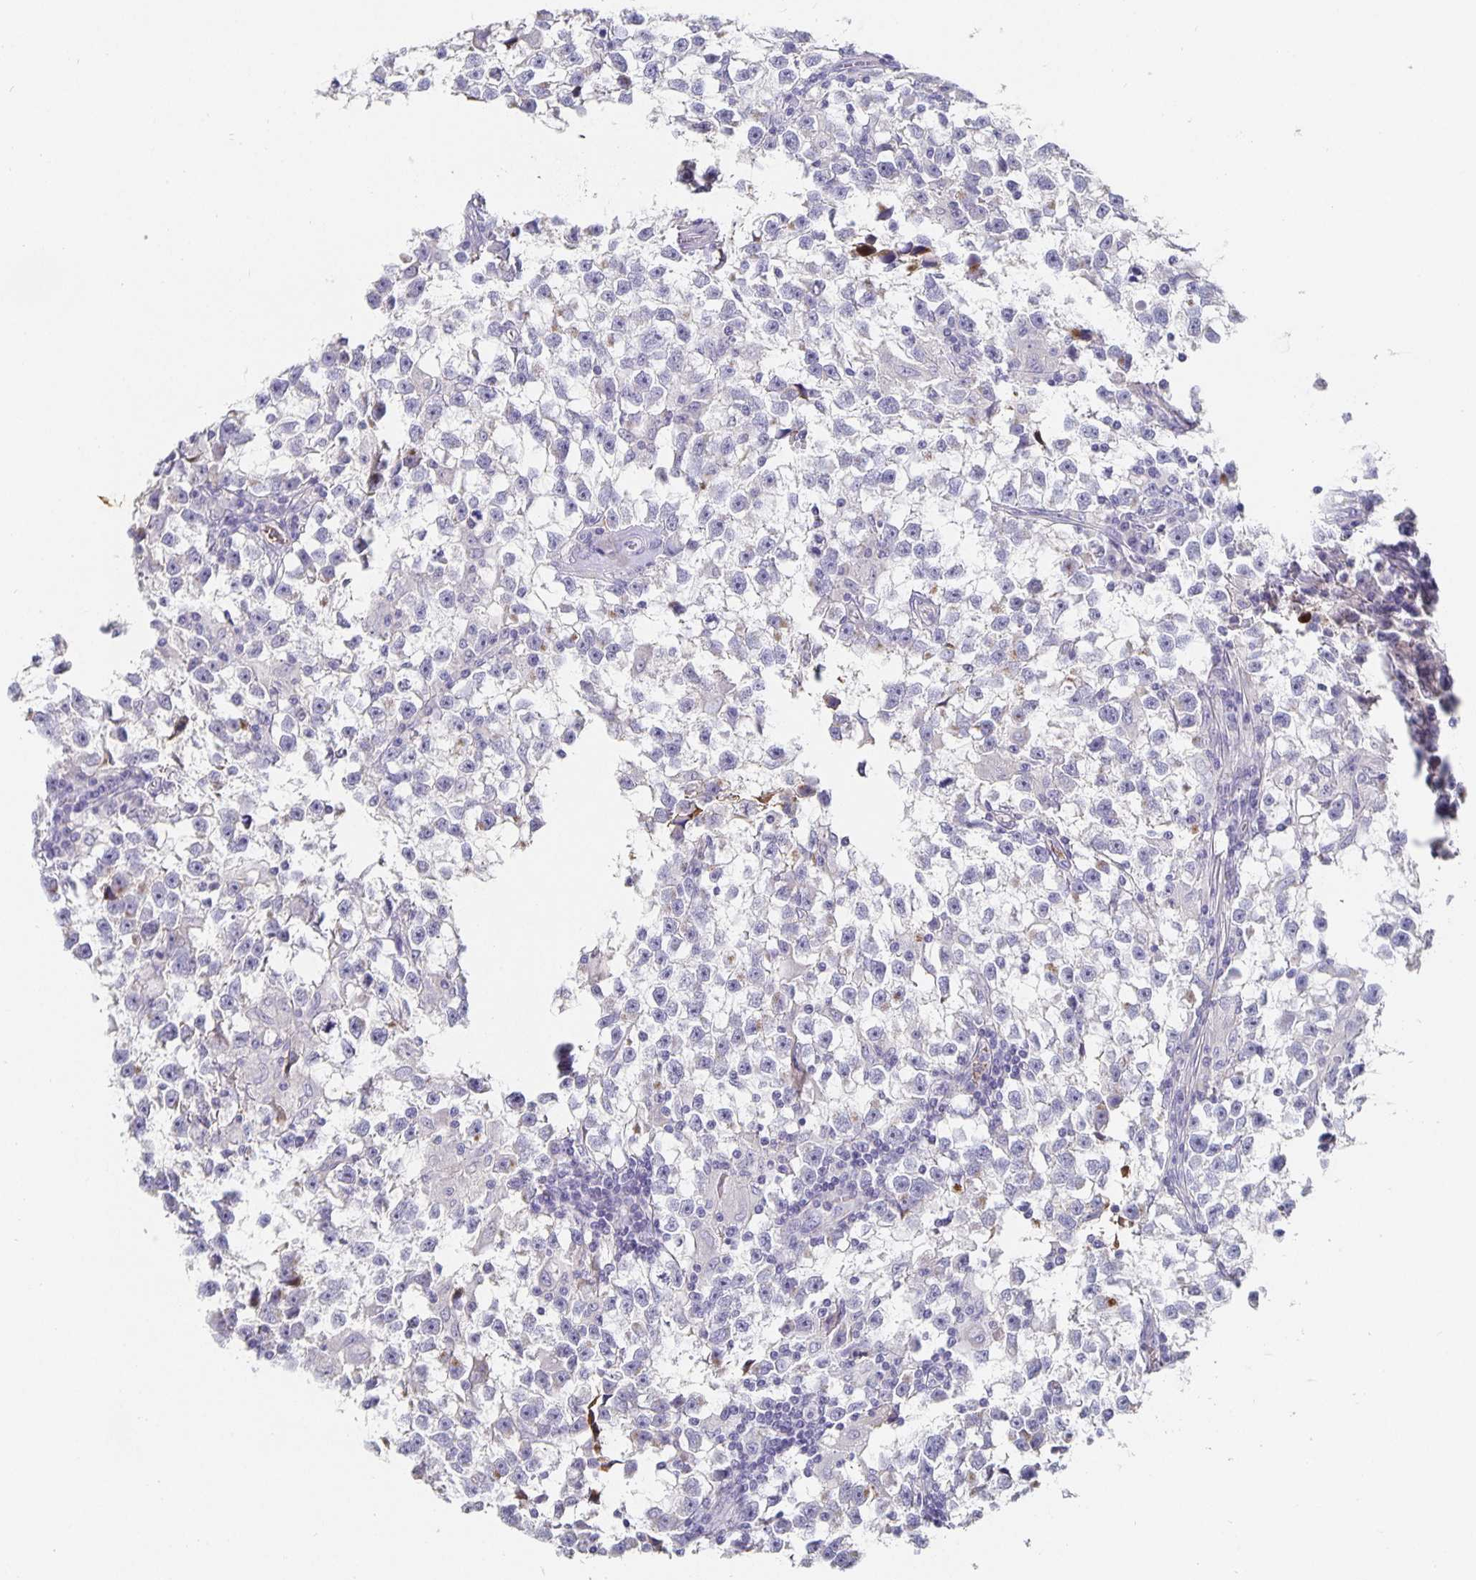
{"staining": {"intensity": "negative", "quantity": "none", "location": "none"}, "tissue": "testis cancer", "cell_type": "Tumor cells", "image_type": "cancer", "snomed": [{"axis": "morphology", "description": "Seminoma, NOS"}, {"axis": "topography", "description": "Testis"}], "caption": "This is an immunohistochemistry micrograph of human seminoma (testis). There is no staining in tumor cells.", "gene": "CHGA", "patient": {"sex": "male", "age": 31}}